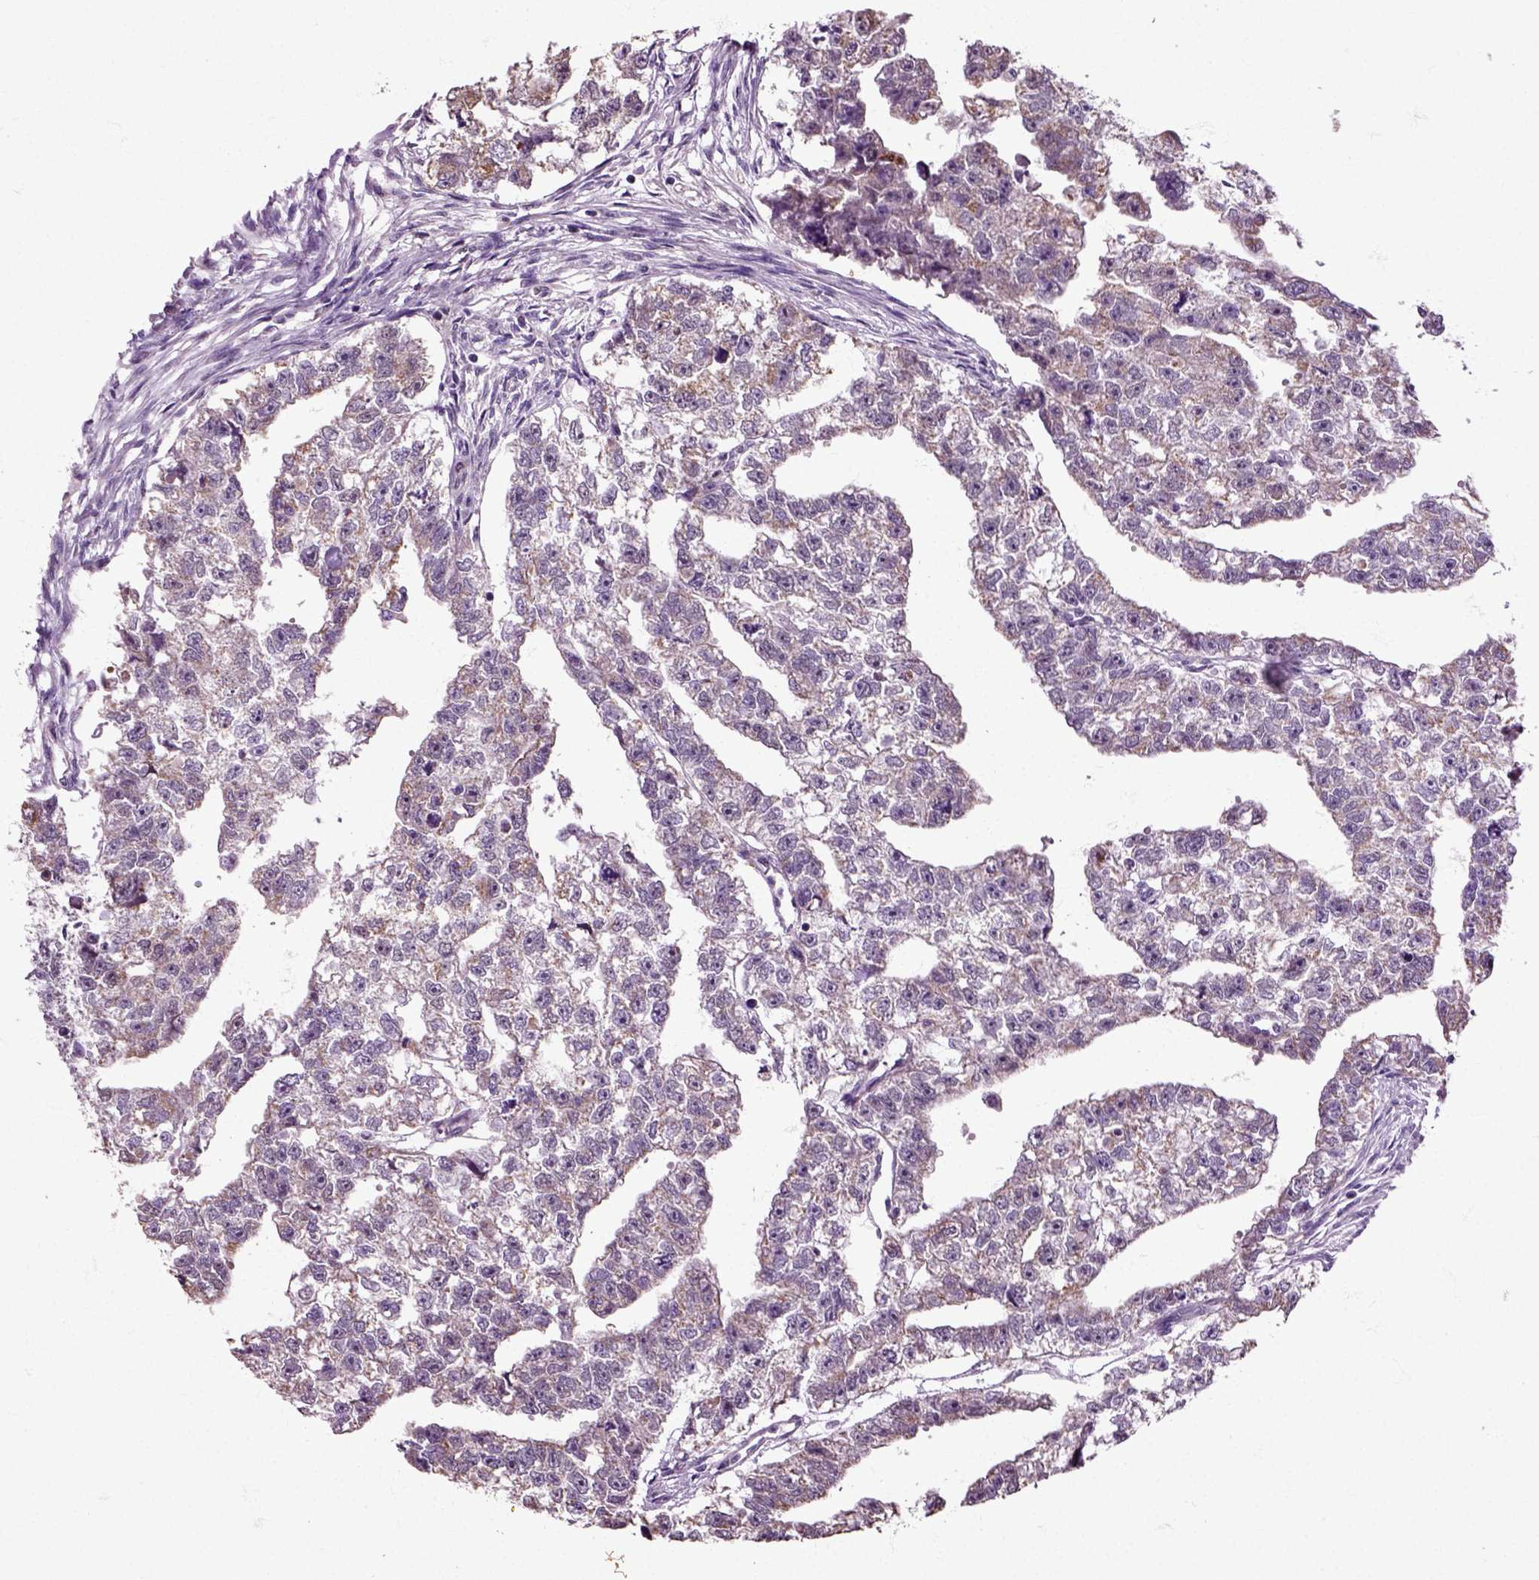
{"staining": {"intensity": "weak", "quantity": "<25%", "location": "cytoplasmic/membranous"}, "tissue": "testis cancer", "cell_type": "Tumor cells", "image_type": "cancer", "snomed": [{"axis": "morphology", "description": "Carcinoma, Embryonal, NOS"}, {"axis": "morphology", "description": "Teratoma, malignant, NOS"}, {"axis": "topography", "description": "Testis"}], "caption": "Tumor cells are negative for protein expression in human testis embryonal carcinoma.", "gene": "HSPA2", "patient": {"sex": "male", "age": 44}}